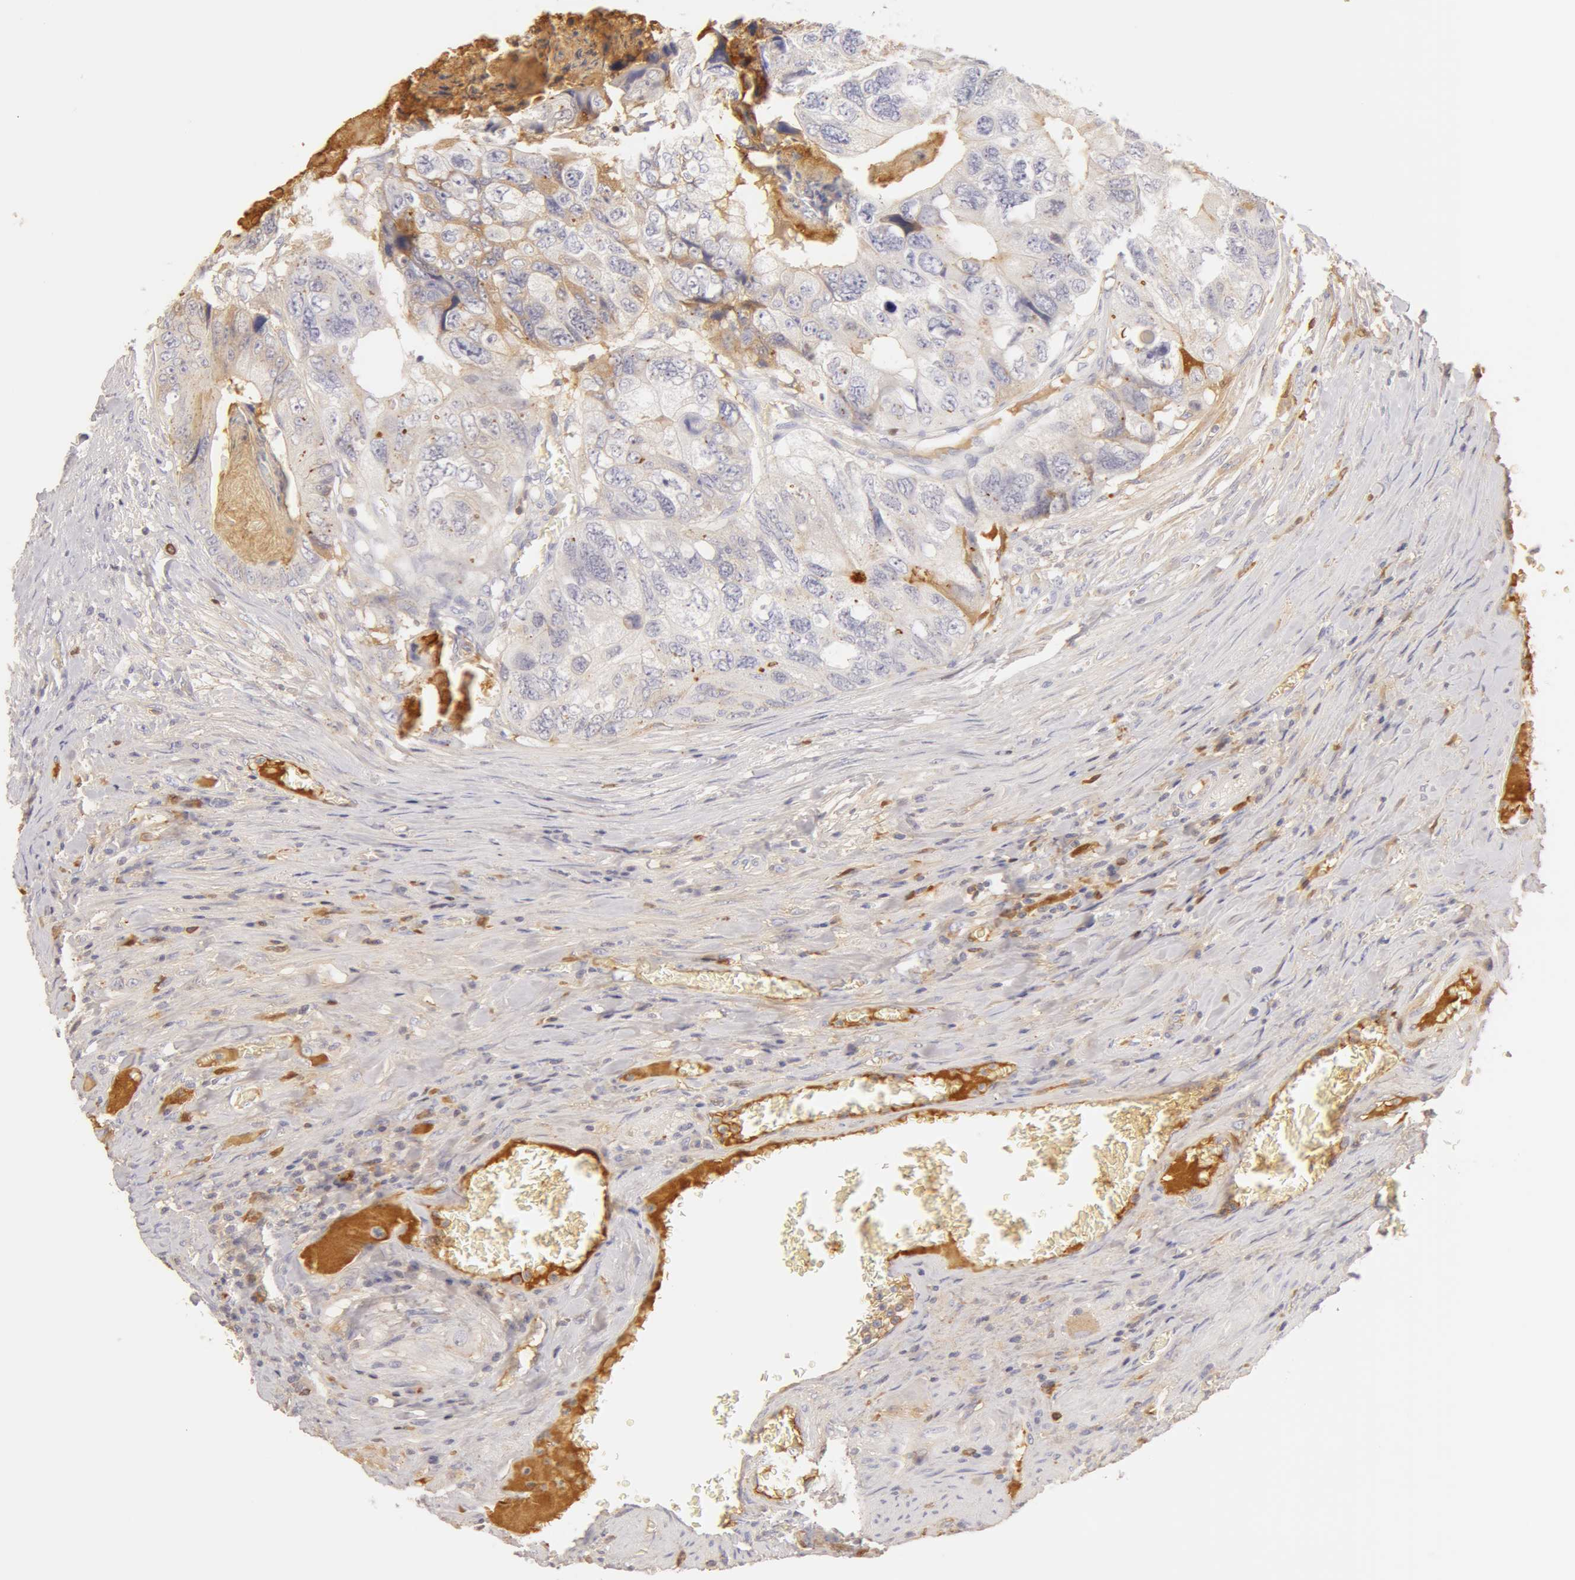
{"staining": {"intensity": "weak", "quantity": "<25%", "location": "cytoplasmic/membranous"}, "tissue": "colorectal cancer", "cell_type": "Tumor cells", "image_type": "cancer", "snomed": [{"axis": "morphology", "description": "Adenocarcinoma, NOS"}, {"axis": "topography", "description": "Rectum"}], "caption": "Tumor cells are negative for protein expression in human colorectal cancer (adenocarcinoma). (DAB IHC with hematoxylin counter stain).", "gene": "GC", "patient": {"sex": "female", "age": 82}}